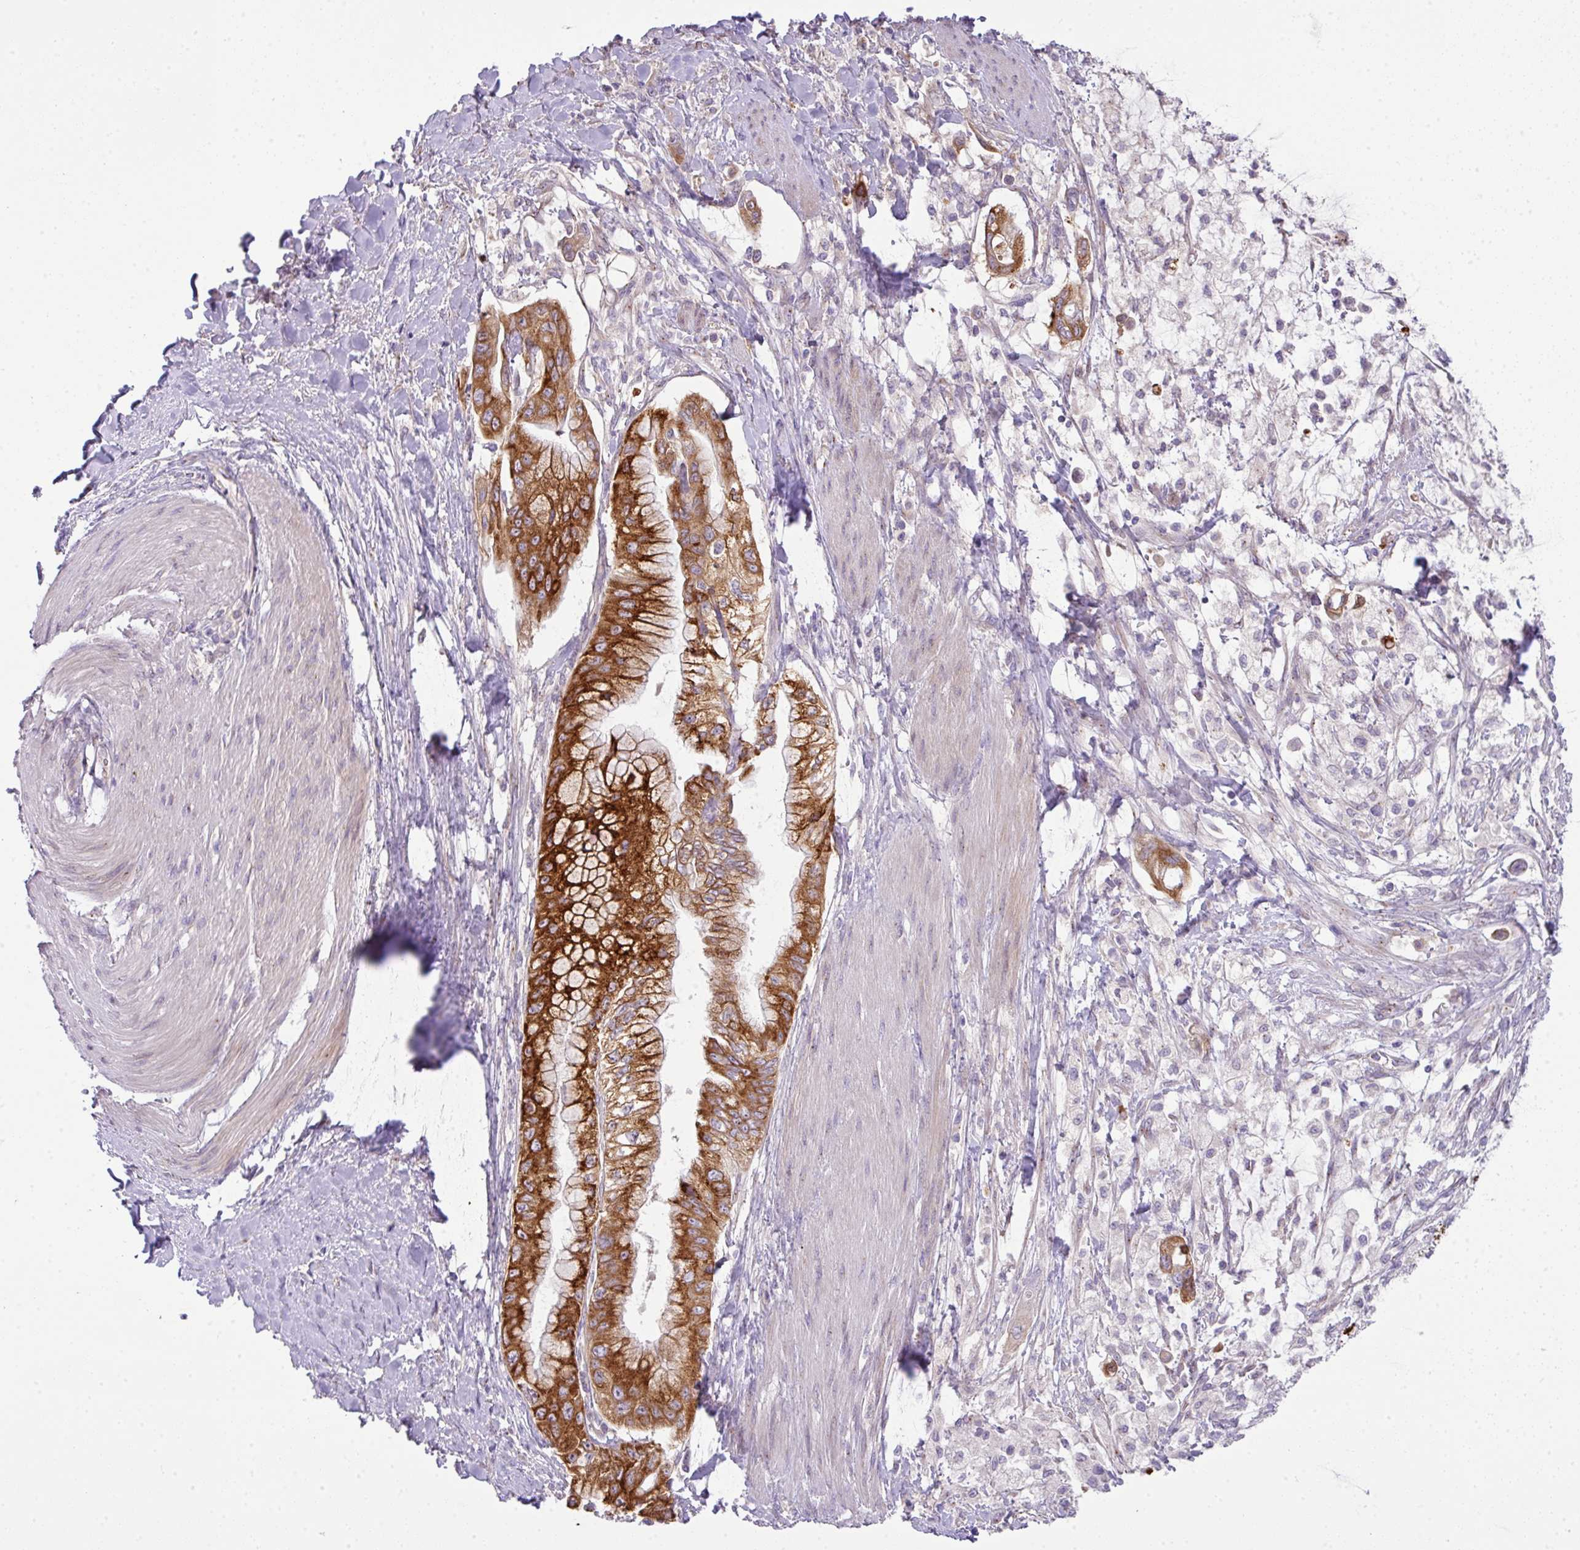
{"staining": {"intensity": "strong", "quantity": ">75%", "location": "cytoplasmic/membranous"}, "tissue": "pancreatic cancer", "cell_type": "Tumor cells", "image_type": "cancer", "snomed": [{"axis": "morphology", "description": "Adenocarcinoma, NOS"}, {"axis": "topography", "description": "Pancreas"}], "caption": "Immunohistochemical staining of pancreatic adenocarcinoma displays high levels of strong cytoplasmic/membranous protein staining in approximately >75% of tumor cells. (DAB IHC, brown staining for protein, blue staining for nuclei).", "gene": "PIK3R5", "patient": {"sex": "male", "age": 48}}